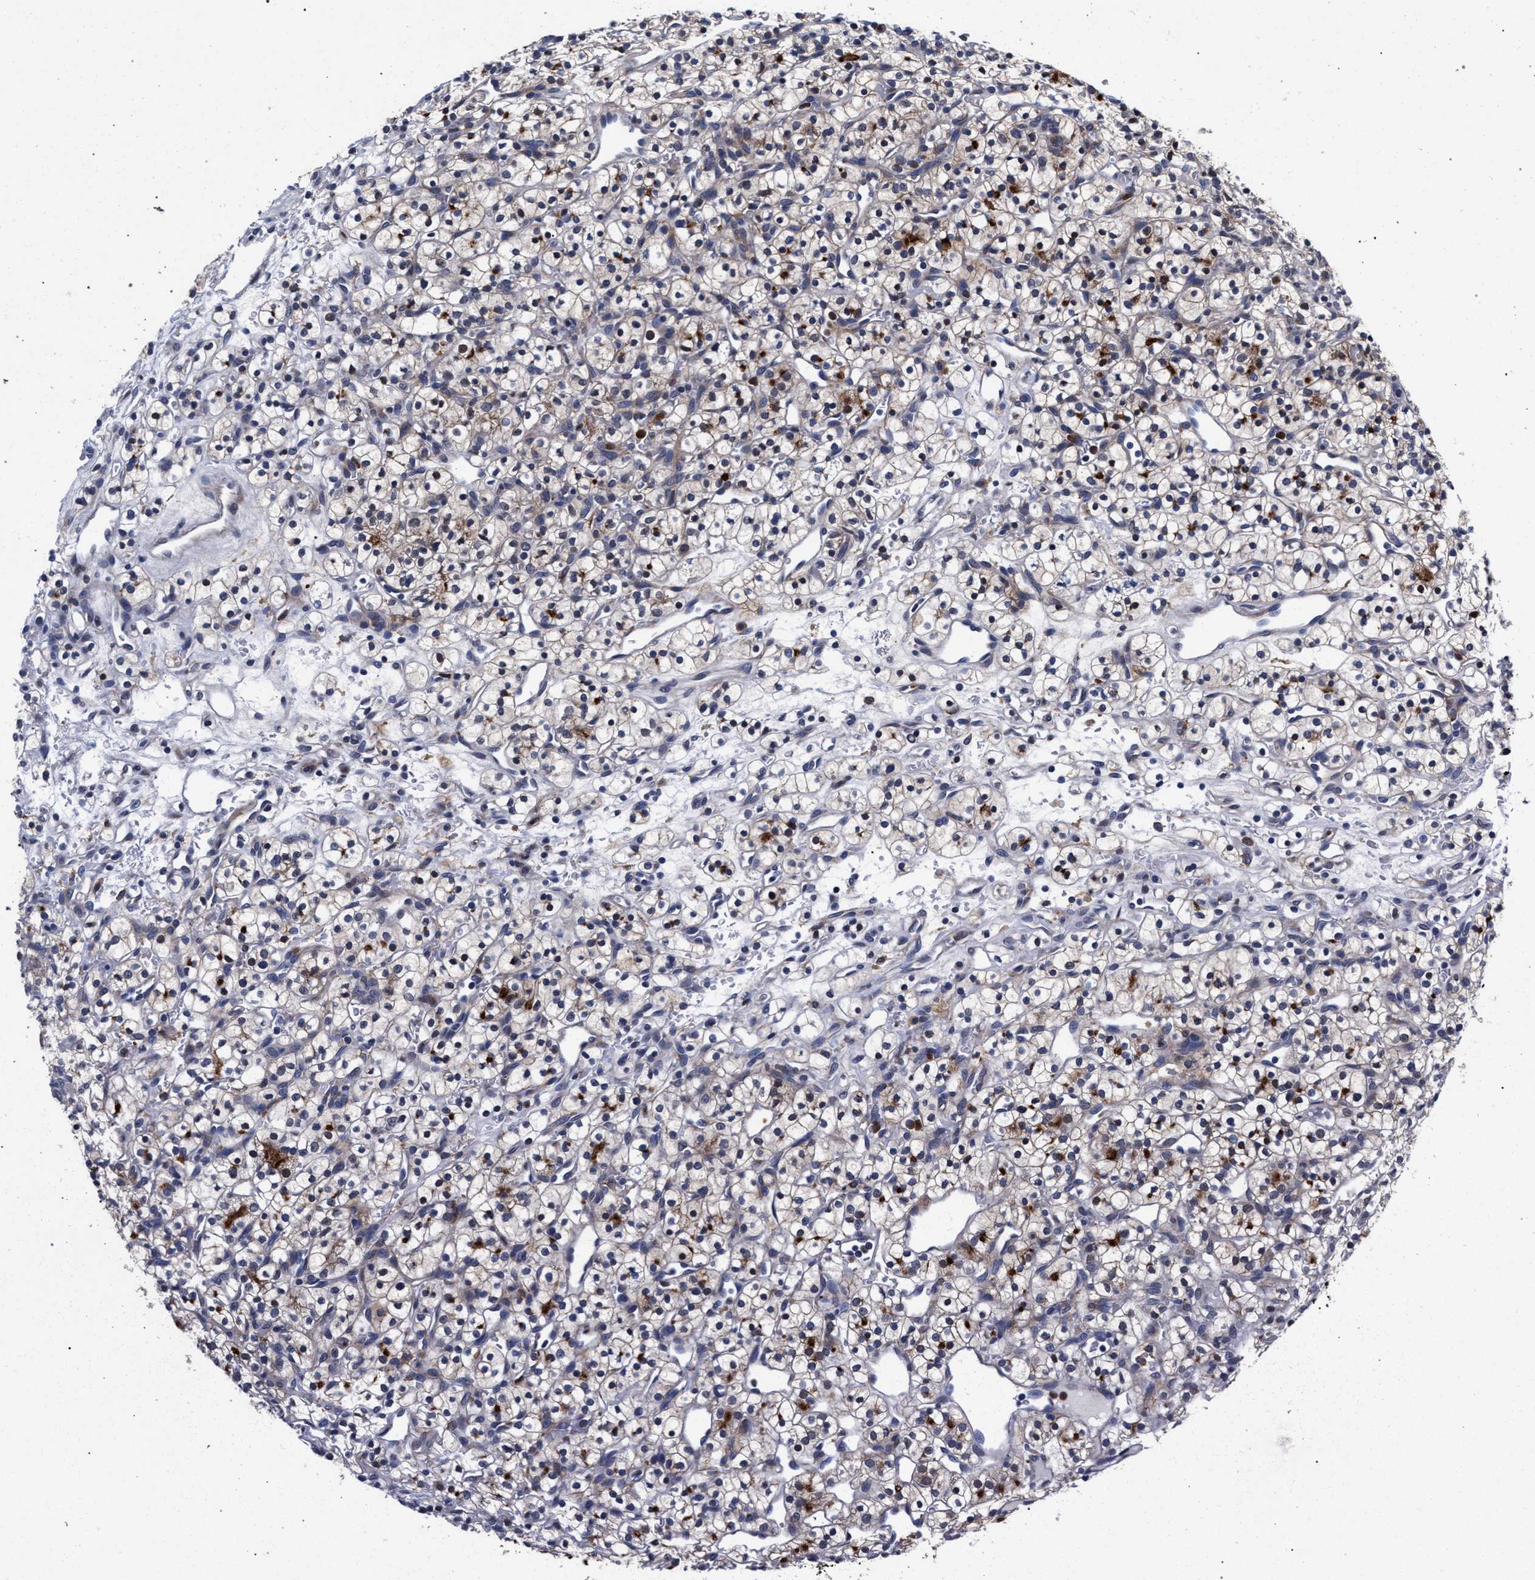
{"staining": {"intensity": "moderate", "quantity": "<25%", "location": "cytoplasmic/membranous"}, "tissue": "renal cancer", "cell_type": "Tumor cells", "image_type": "cancer", "snomed": [{"axis": "morphology", "description": "Adenocarcinoma, NOS"}, {"axis": "topography", "description": "Kidney"}], "caption": "Immunohistochemistry (IHC) (DAB) staining of adenocarcinoma (renal) shows moderate cytoplasmic/membranous protein positivity in approximately <25% of tumor cells. (IHC, brightfield microscopy, high magnification).", "gene": "ZNF462", "patient": {"sex": "female", "age": 57}}